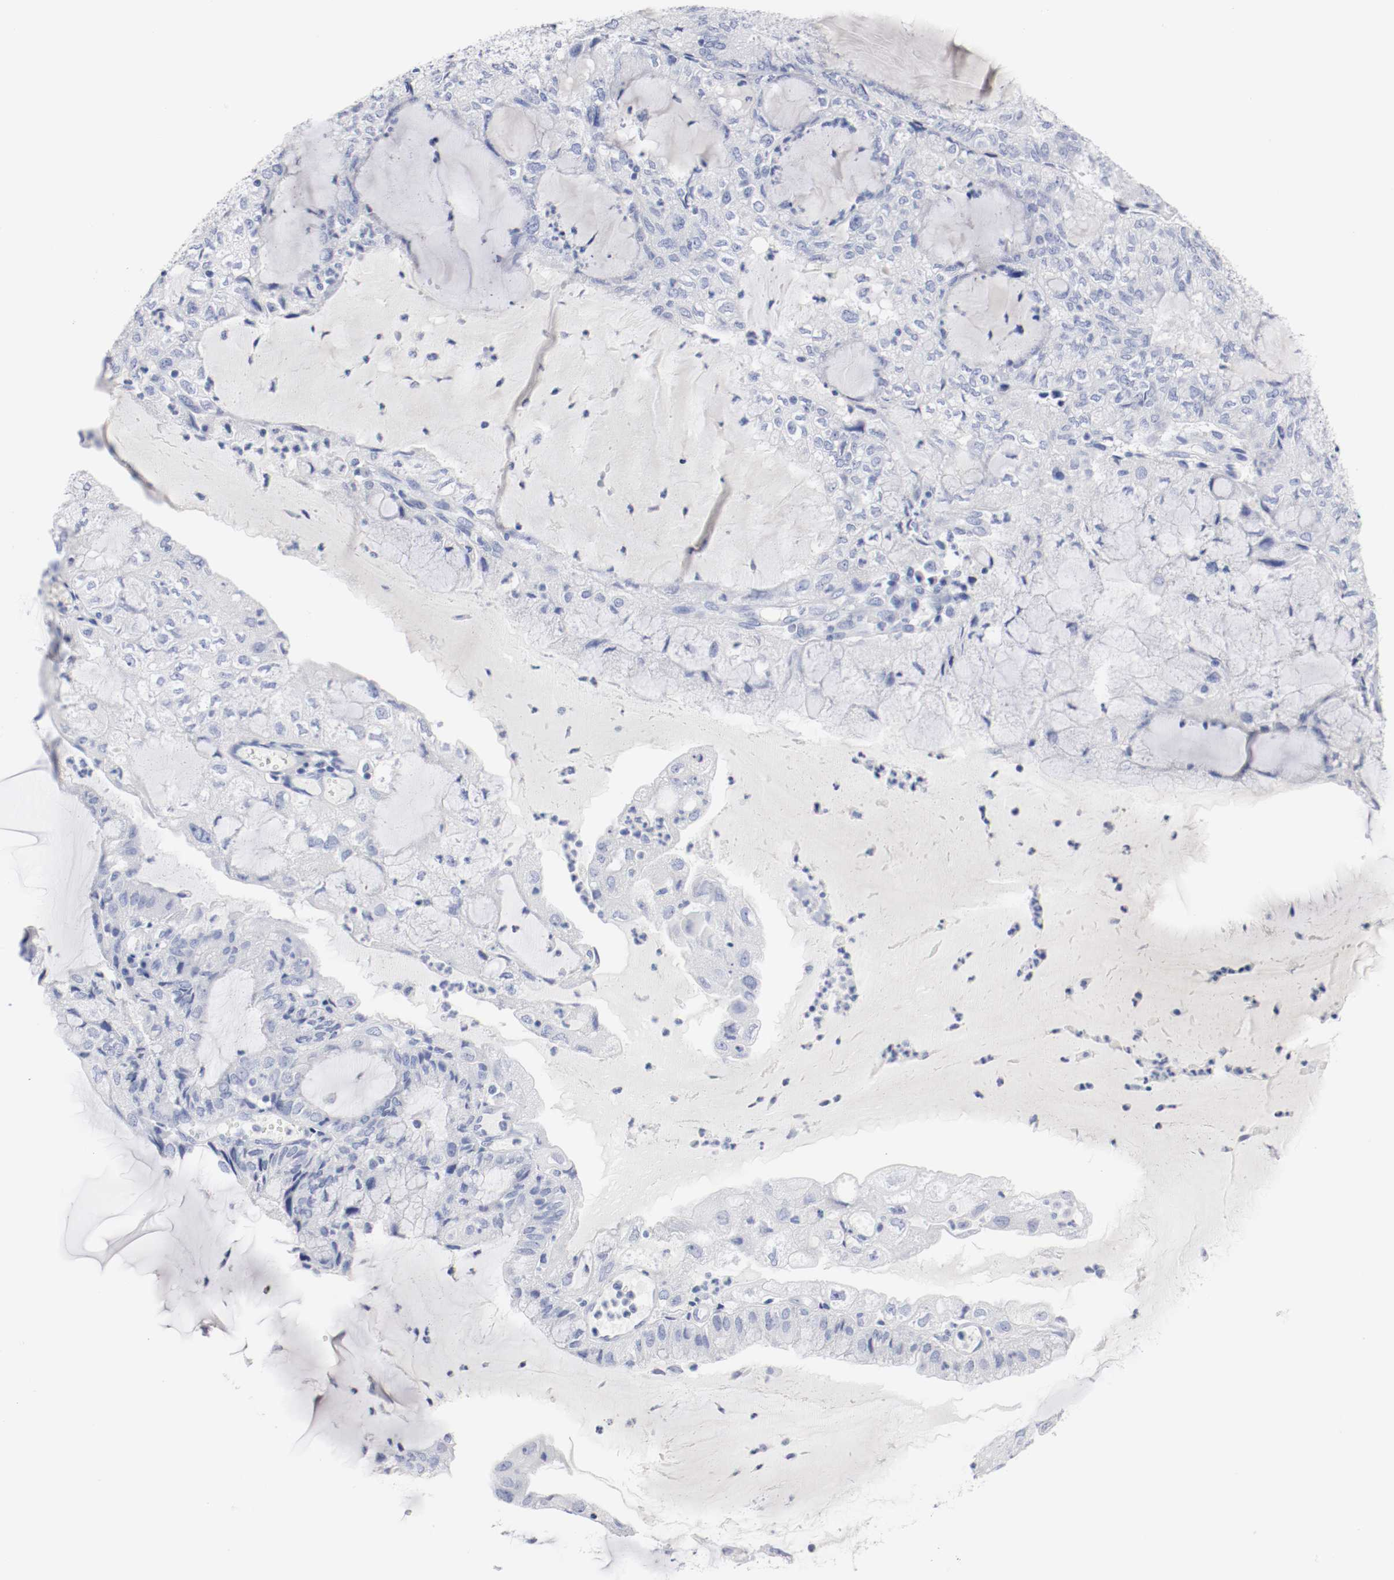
{"staining": {"intensity": "negative", "quantity": "none", "location": "none"}, "tissue": "endometrial cancer", "cell_type": "Tumor cells", "image_type": "cancer", "snomed": [{"axis": "morphology", "description": "Adenocarcinoma, NOS"}, {"axis": "topography", "description": "Endometrium"}], "caption": "This is a image of immunohistochemistry staining of endometrial adenocarcinoma, which shows no positivity in tumor cells.", "gene": "GAD1", "patient": {"sex": "female", "age": 81}}